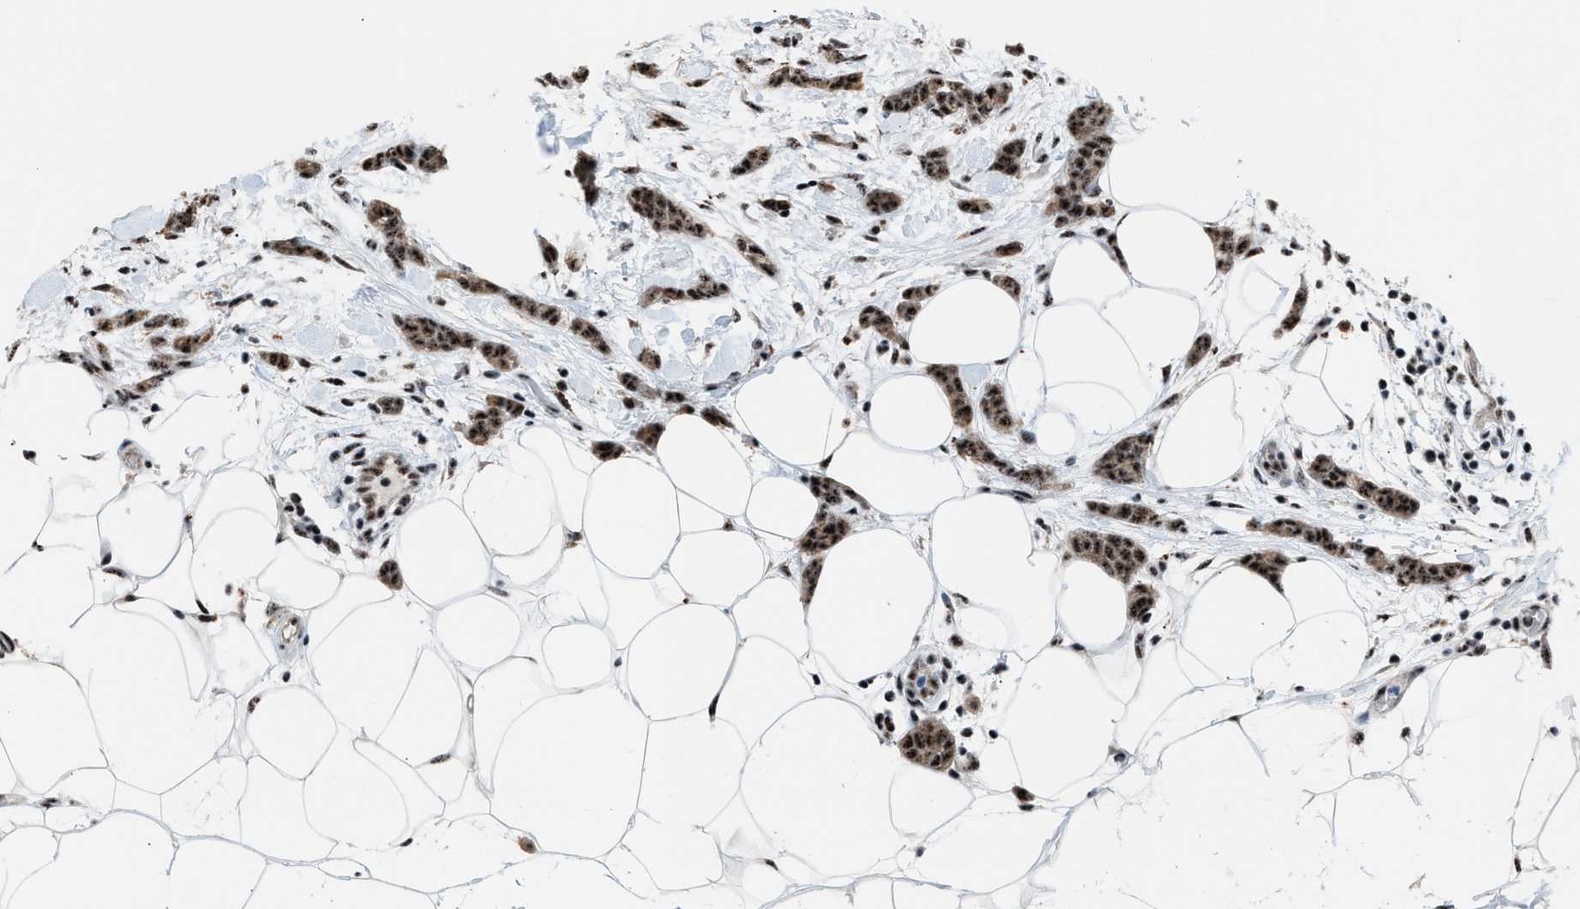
{"staining": {"intensity": "strong", "quantity": ">75%", "location": "cytoplasmic/membranous,nuclear"}, "tissue": "breast cancer", "cell_type": "Tumor cells", "image_type": "cancer", "snomed": [{"axis": "morphology", "description": "Lobular carcinoma"}, {"axis": "topography", "description": "Skin"}, {"axis": "topography", "description": "Breast"}], "caption": "DAB (3,3'-diaminobenzidine) immunohistochemical staining of breast lobular carcinoma reveals strong cytoplasmic/membranous and nuclear protein staining in approximately >75% of tumor cells. (DAB = brown stain, brightfield microscopy at high magnification).", "gene": "CENPP", "patient": {"sex": "female", "age": 46}}